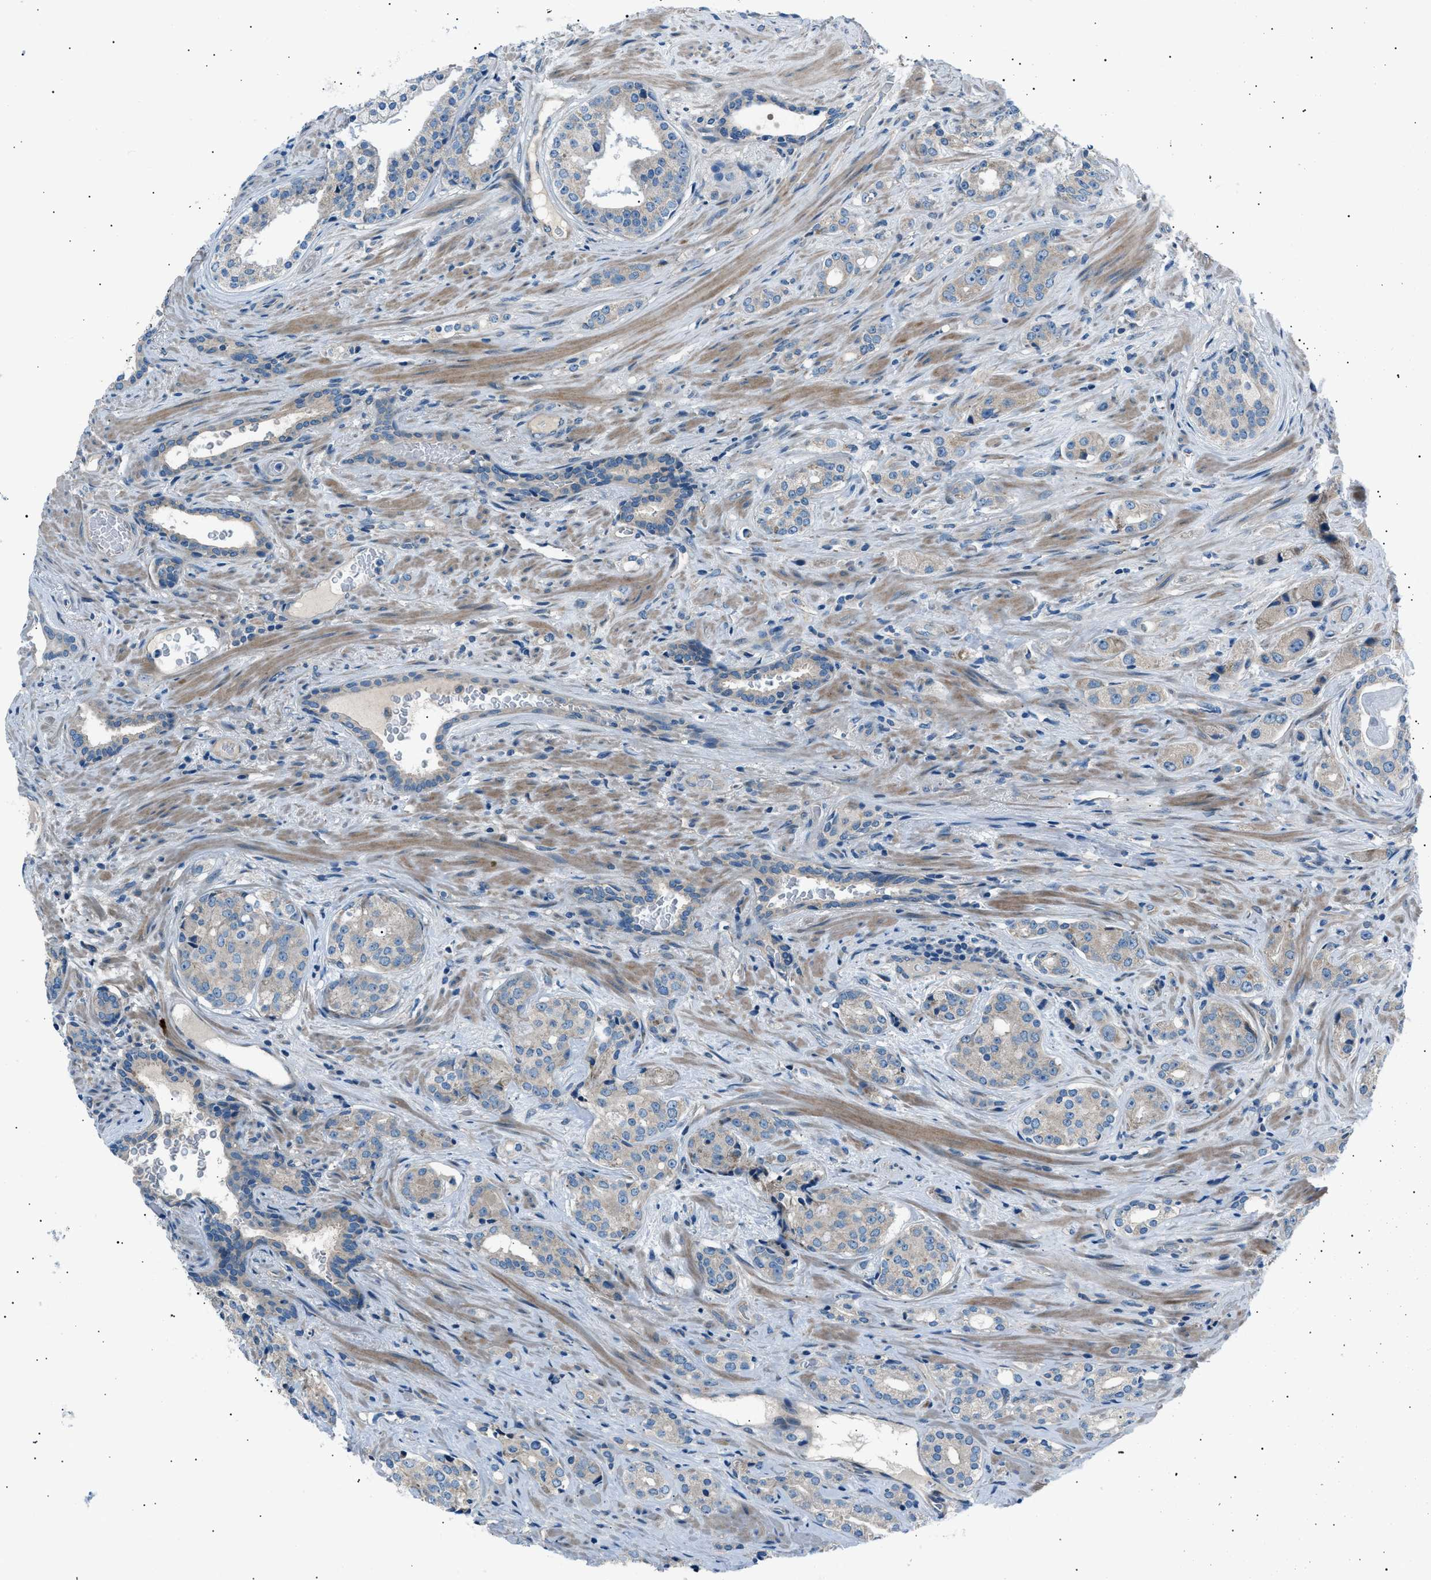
{"staining": {"intensity": "negative", "quantity": "none", "location": "none"}, "tissue": "prostate cancer", "cell_type": "Tumor cells", "image_type": "cancer", "snomed": [{"axis": "morphology", "description": "Adenocarcinoma, High grade"}, {"axis": "topography", "description": "Prostate"}], "caption": "The photomicrograph displays no staining of tumor cells in prostate cancer.", "gene": "LRRC37B", "patient": {"sex": "male", "age": 71}}